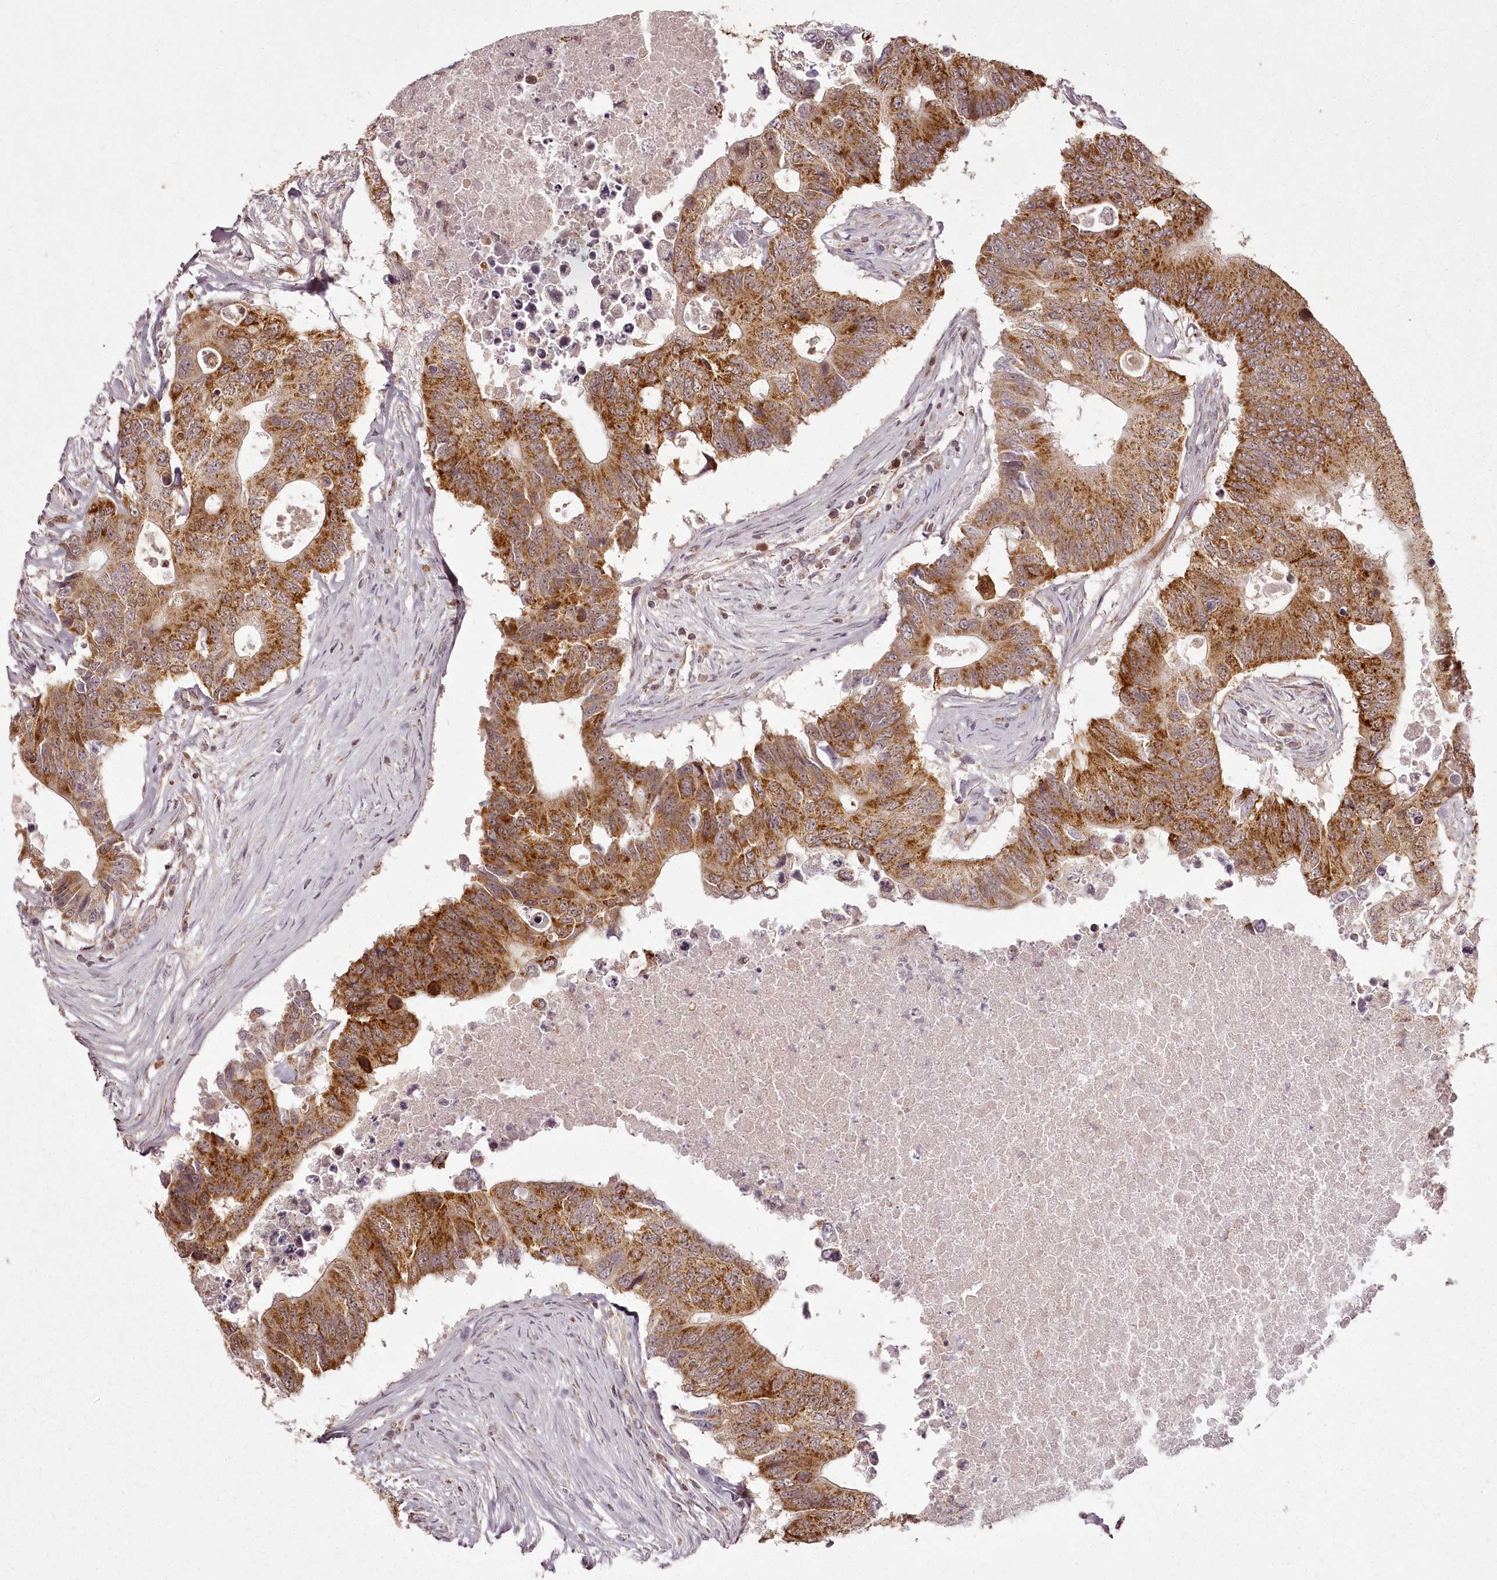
{"staining": {"intensity": "strong", "quantity": ">75%", "location": "cytoplasmic/membranous"}, "tissue": "colorectal cancer", "cell_type": "Tumor cells", "image_type": "cancer", "snomed": [{"axis": "morphology", "description": "Adenocarcinoma, NOS"}, {"axis": "topography", "description": "Colon"}], "caption": "Colorectal cancer stained with a brown dye reveals strong cytoplasmic/membranous positive positivity in approximately >75% of tumor cells.", "gene": "CHCHD2", "patient": {"sex": "male", "age": 71}}